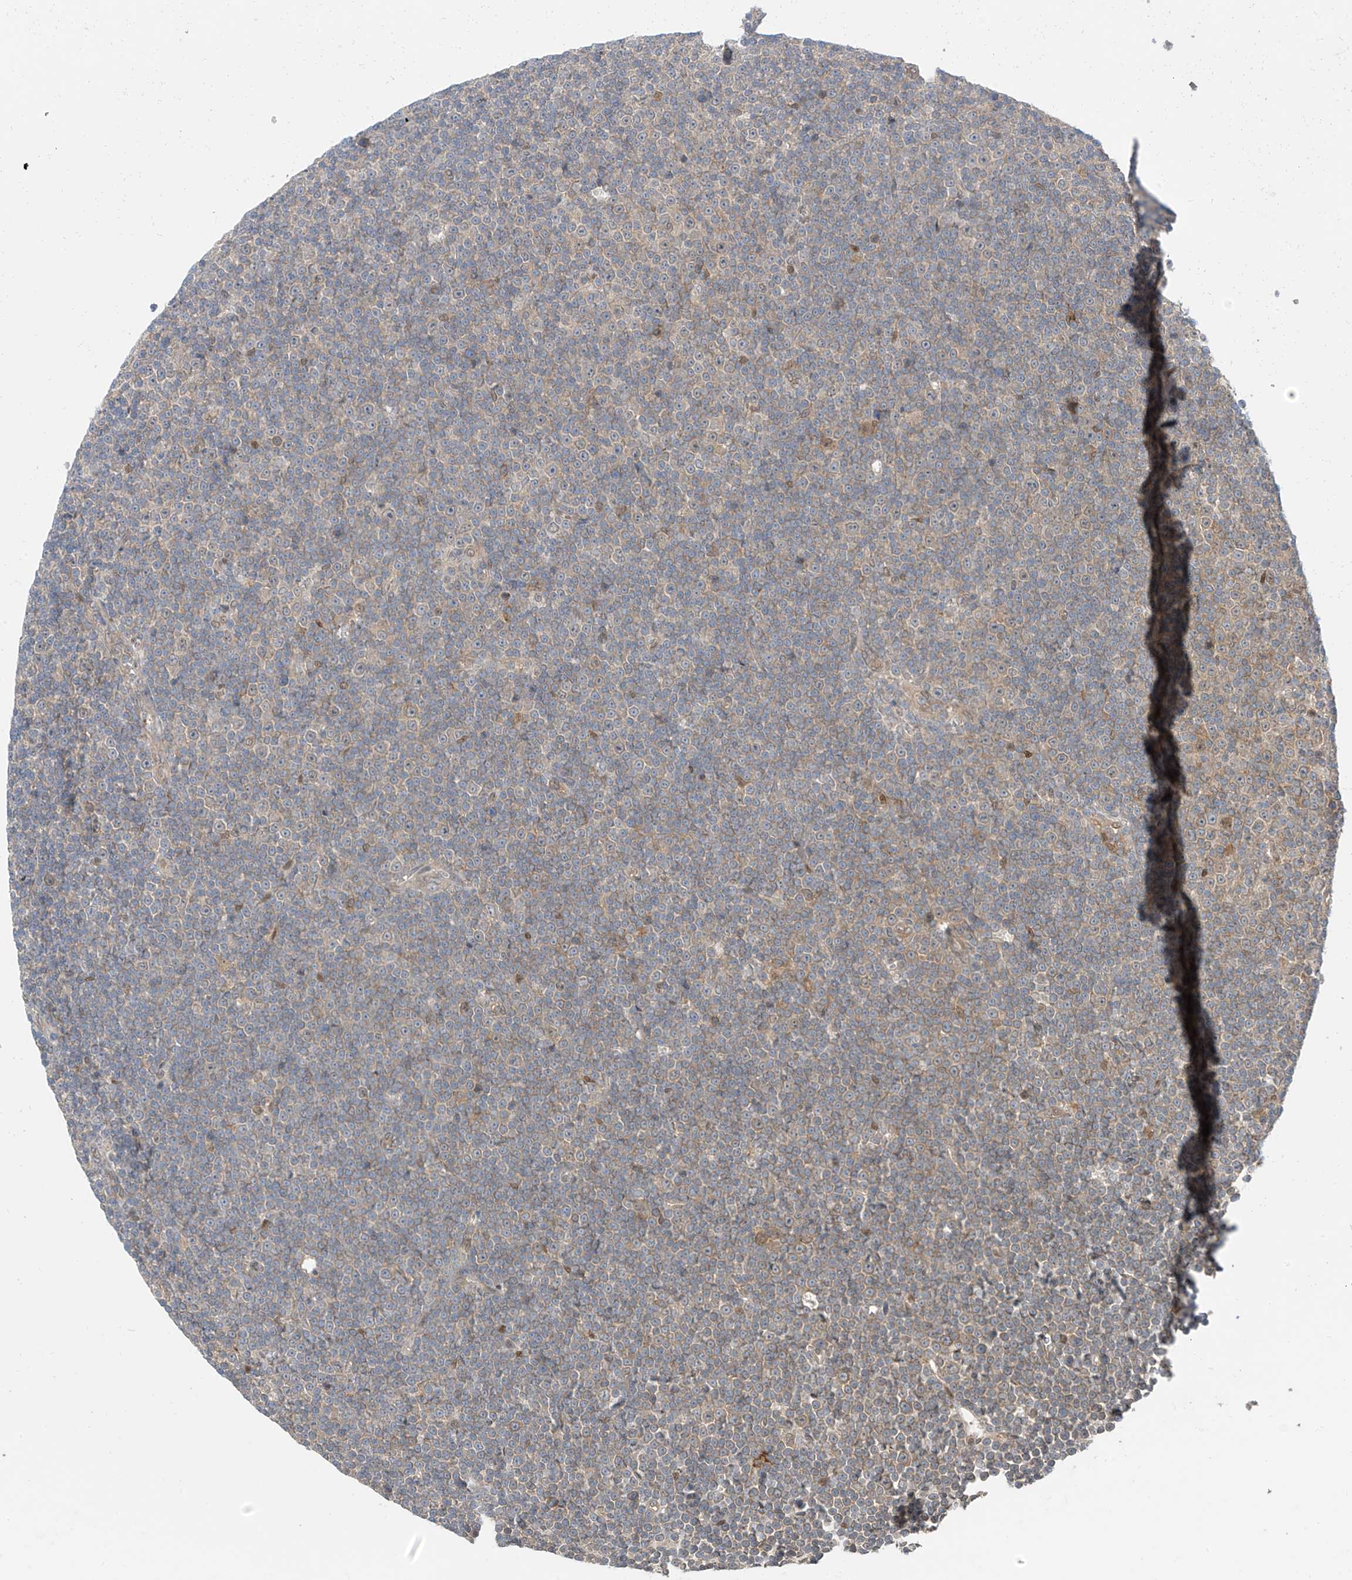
{"staining": {"intensity": "weak", "quantity": "25%-75%", "location": "cytoplasmic/membranous"}, "tissue": "lymphoma", "cell_type": "Tumor cells", "image_type": "cancer", "snomed": [{"axis": "morphology", "description": "Malignant lymphoma, non-Hodgkin's type, Low grade"}, {"axis": "topography", "description": "Lymph node"}], "caption": "Human malignant lymphoma, non-Hodgkin's type (low-grade) stained with a protein marker displays weak staining in tumor cells.", "gene": "MRTFA", "patient": {"sex": "female", "age": 67}}